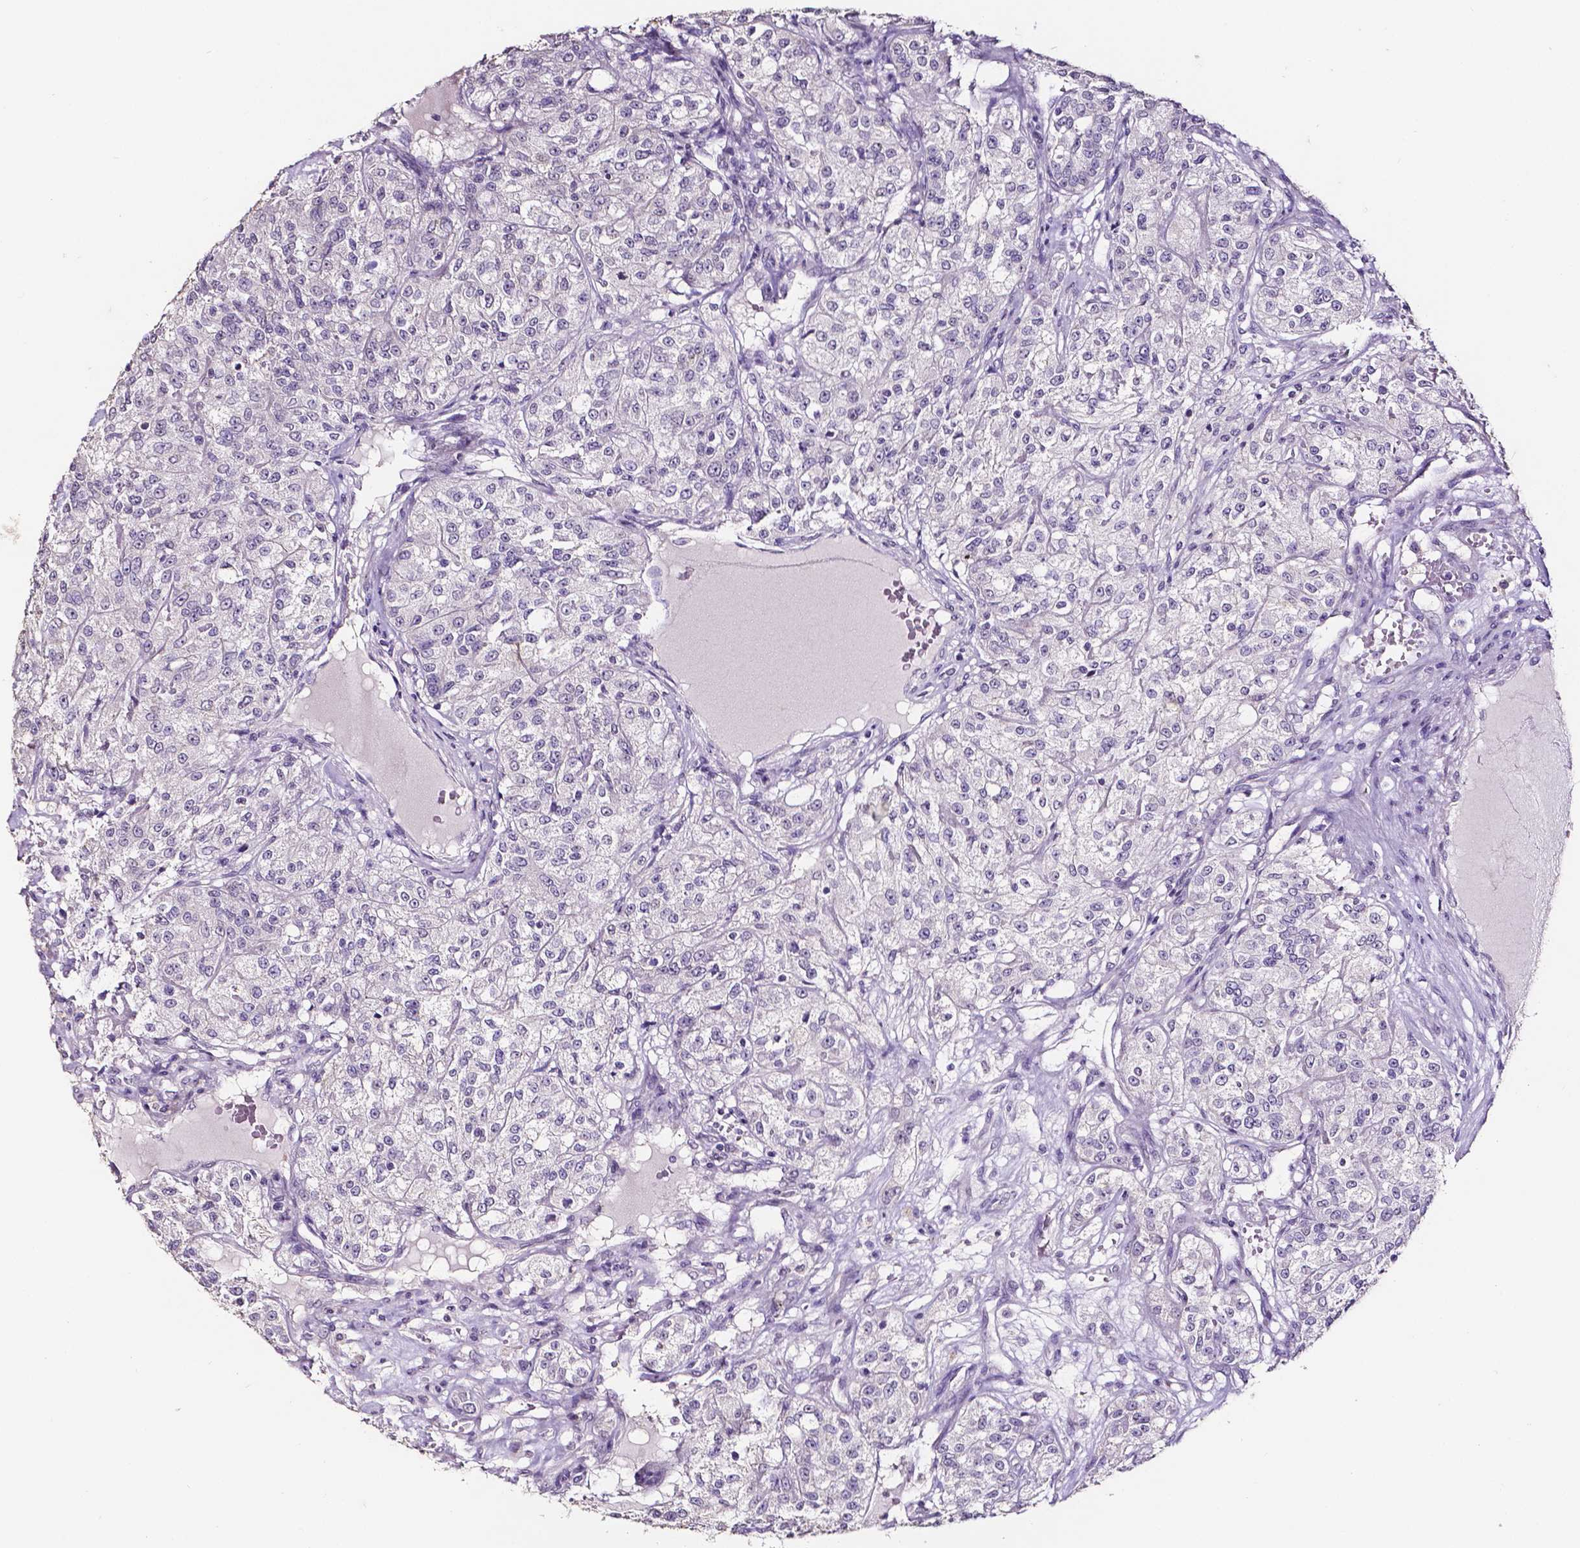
{"staining": {"intensity": "negative", "quantity": "none", "location": "none"}, "tissue": "renal cancer", "cell_type": "Tumor cells", "image_type": "cancer", "snomed": [{"axis": "morphology", "description": "Adenocarcinoma, NOS"}, {"axis": "topography", "description": "Kidney"}], "caption": "Immunohistochemical staining of human renal cancer (adenocarcinoma) shows no significant positivity in tumor cells.", "gene": "PSAT1", "patient": {"sex": "female", "age": 63}}